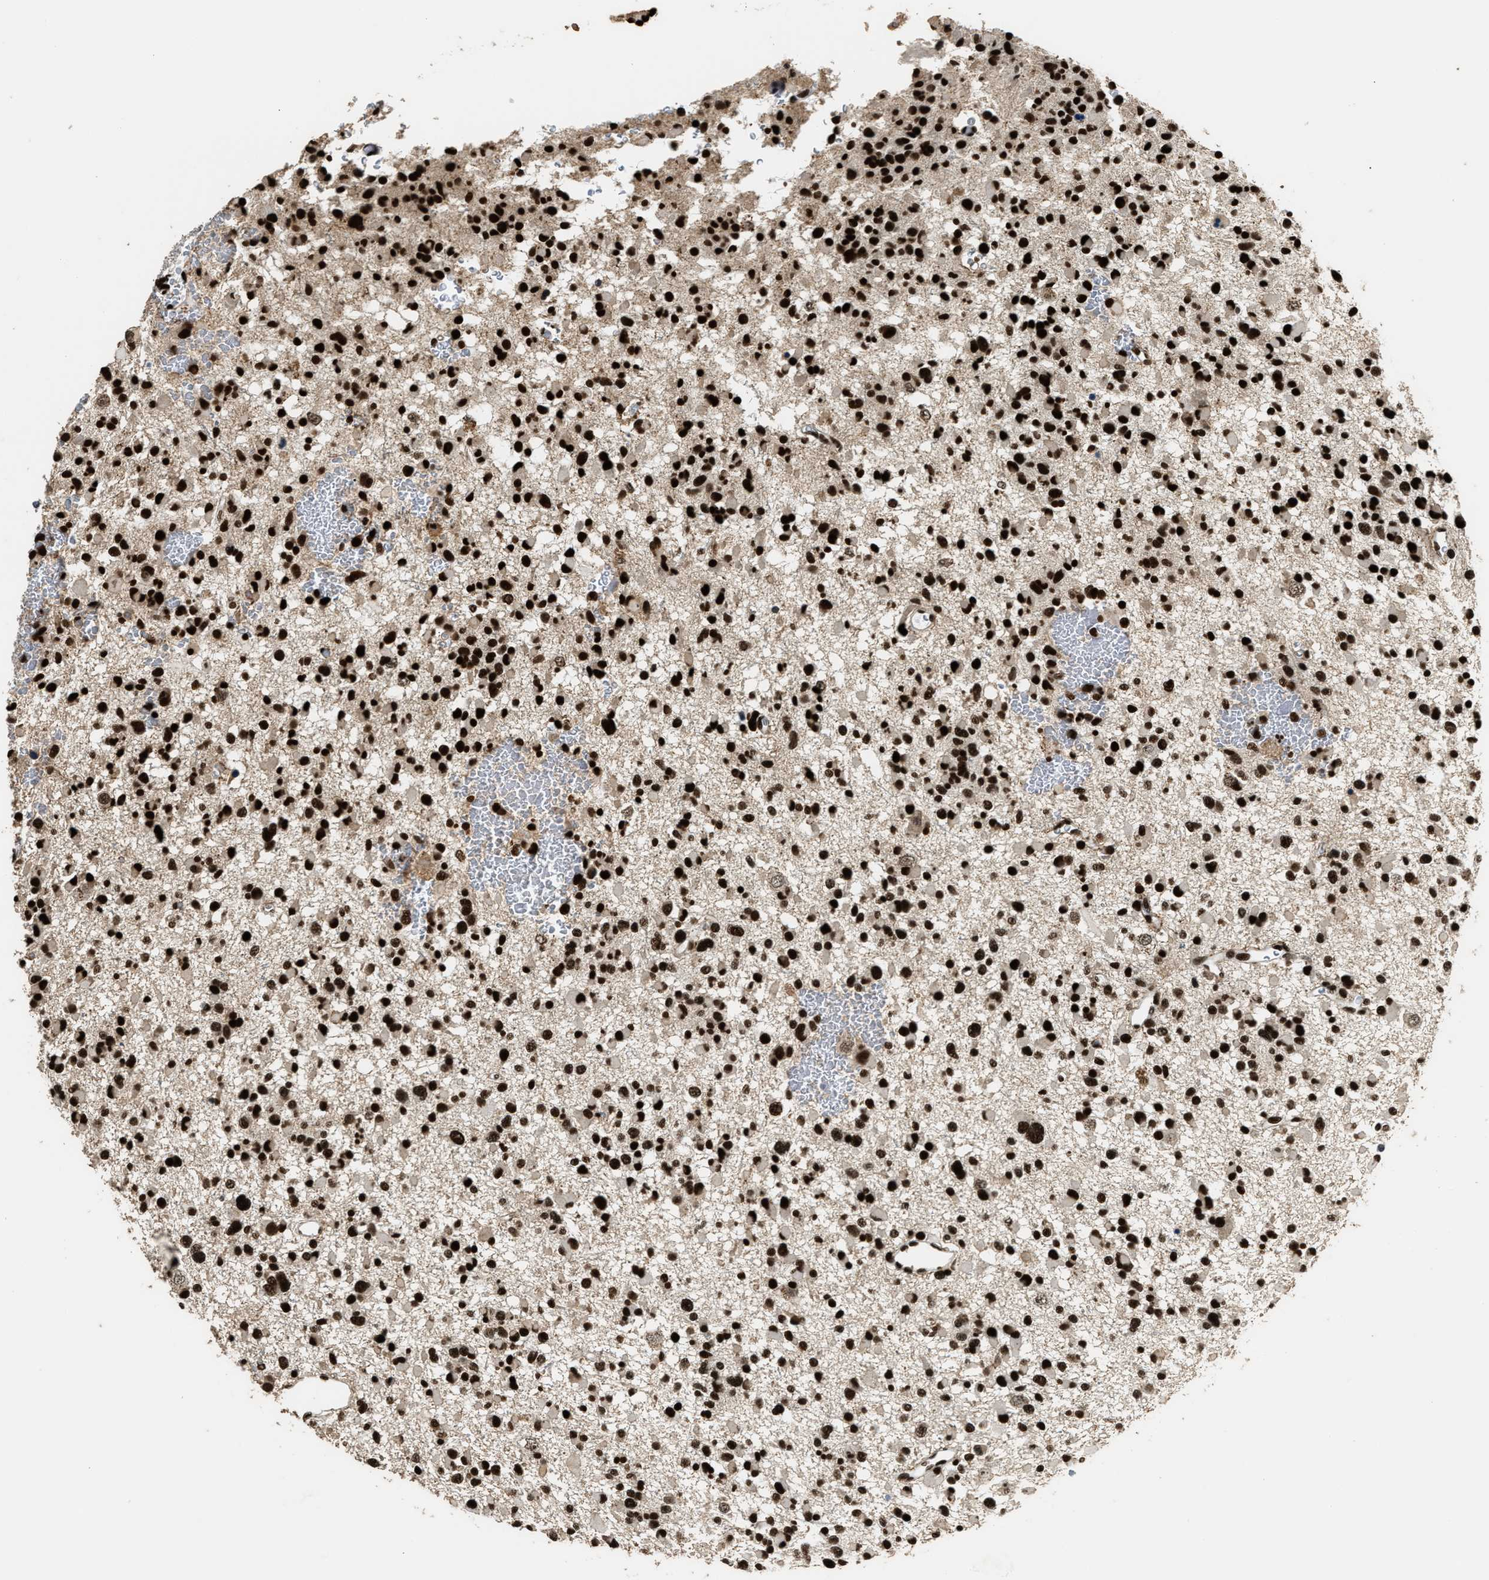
{"staining": {"intensity": "strong", "quantity": ">75%", "location": "nuclear"}, "tissue": "glioma", "cell_type": "Tumor cells", "image_type": "cancer", "snomed": [{"axis": "morphology", "description": "Glioma, malignant, Low grade"}, {"axis": "topography", "description": "Brain"}], "caption": "Immunohistochemical staining of glioma shows high levels of strong nuclear positivity in about >75% of tumor cells.", "gene": "RAD21", "patient": {"sex": "female", "age": 22}}